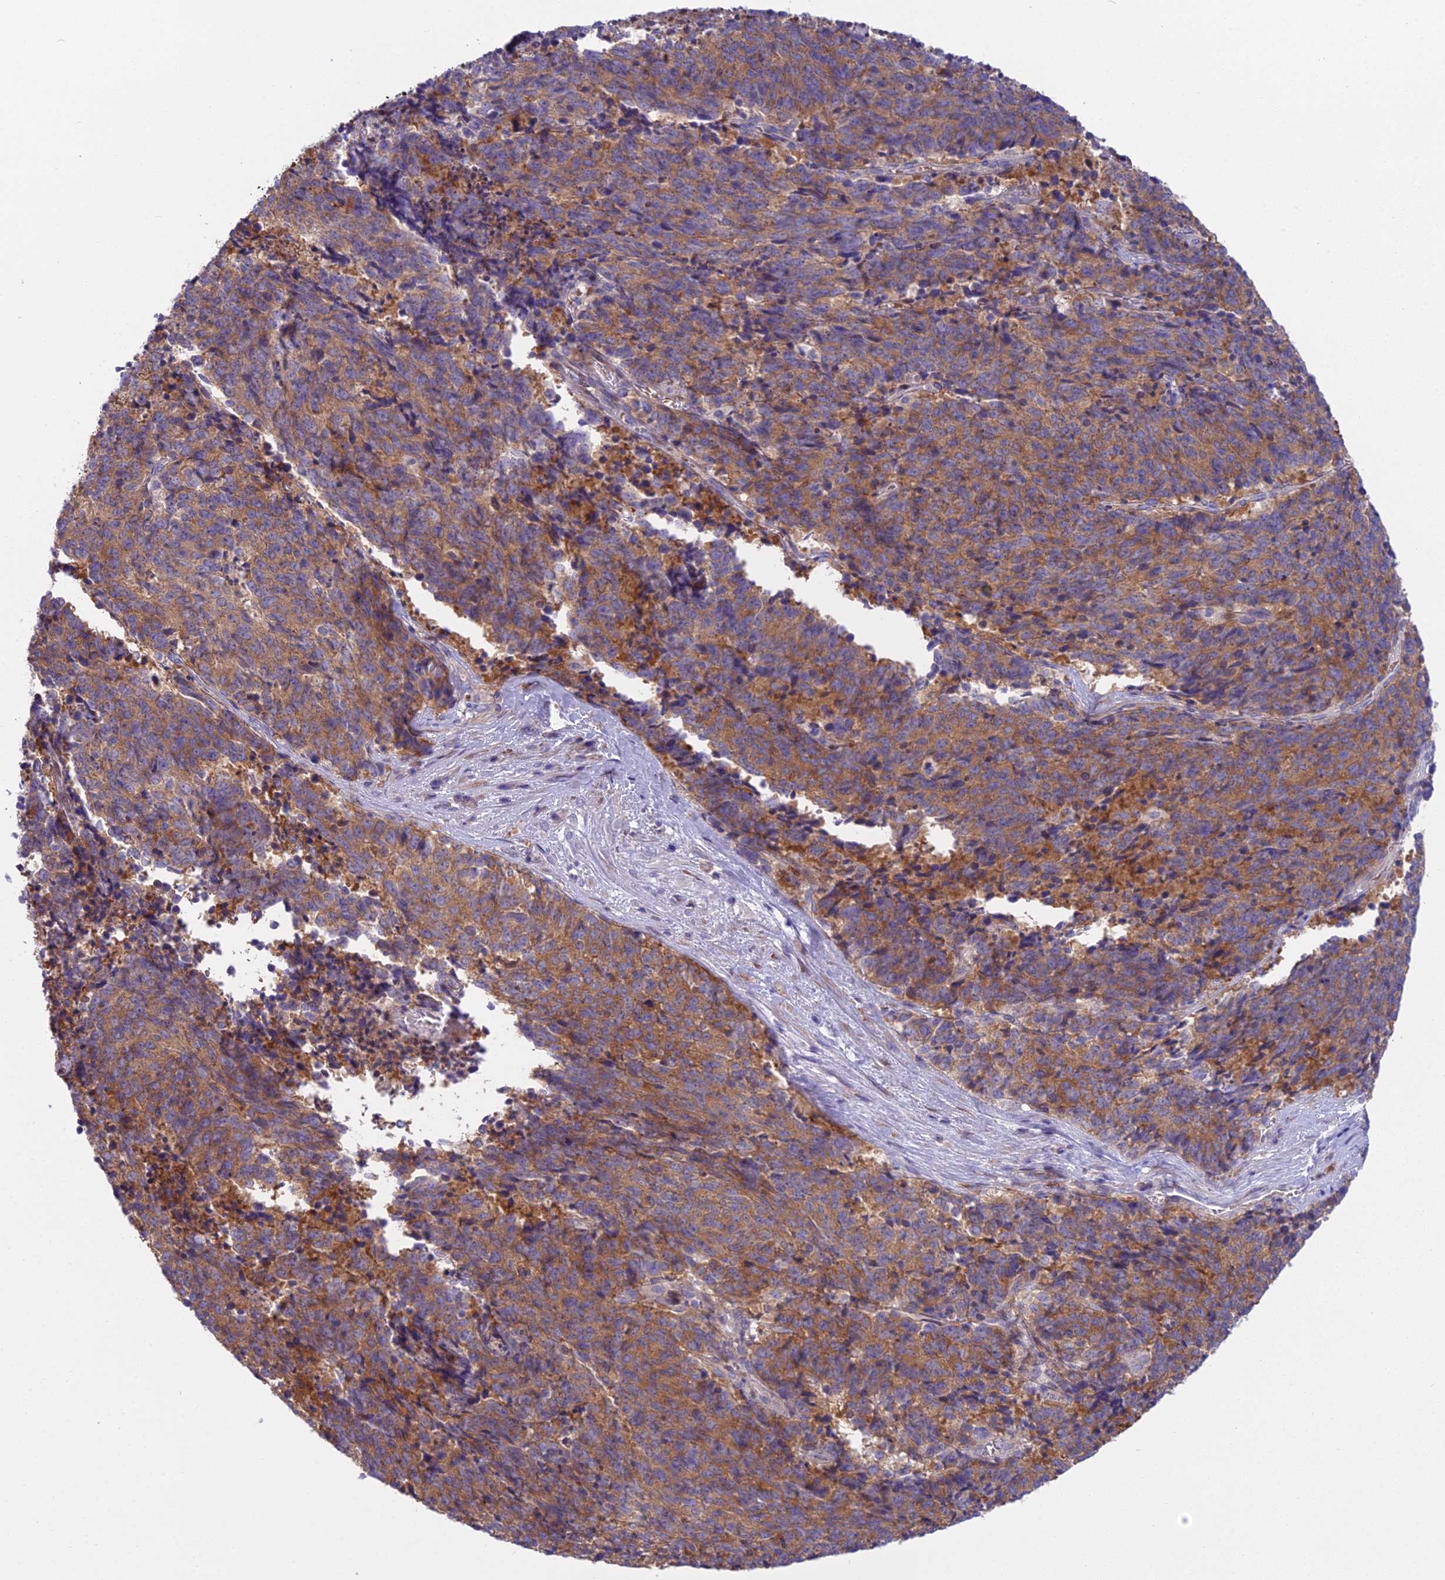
{"staining": {"intensity": "moderate", "quantity": ">75%", "location": "cytoplasmic/membranous"}, "tissue": "cervical cancer", "cell_type": "Tumor cells", "image_type": "cancer", "snomed": [{"axis": "morphology", "description": "Squamous cell carcinoma, NOS"}, {"axis": "topography", "description": "Cervix"}], "caption": "There is medium levels of moderate cytoplasmic/membranous positivity in tumor cells of cervical squamous cell carcinoma, as demonstrated by immunohistochemical staining (brown color).", "gene": "PCDHB14", "patient": {"sex": "female", "age": 29}}